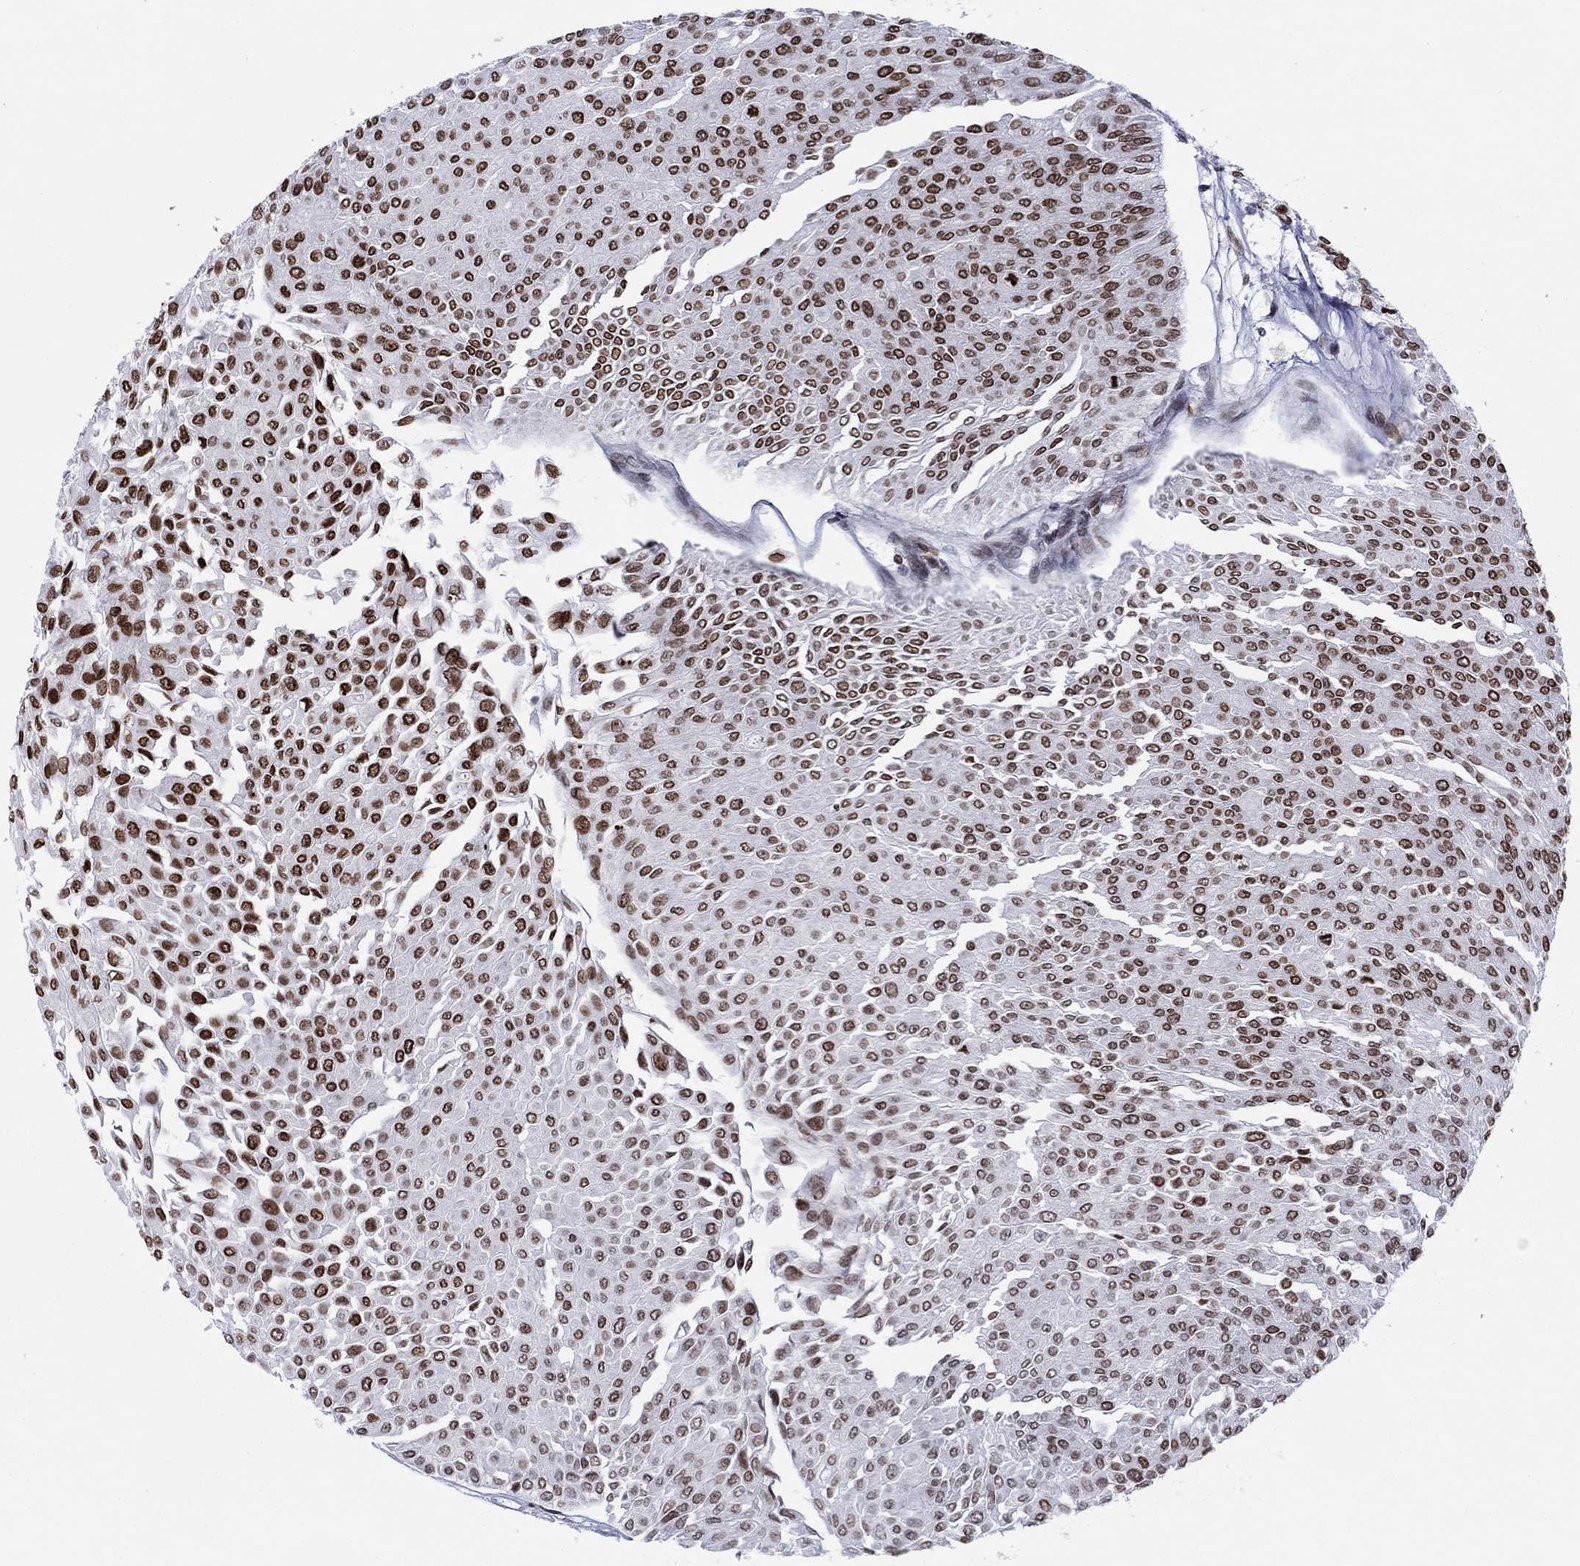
{"staining": {"intensity": "strong", "quantity": "25%-75%", "location": "nuclear"}, "tissue": "urothelial cancer", "cell_type": "Tumor cells", "image_type": "cancer", "snomed": [{"axis": "morphology", "description": "Urothelial carcinoma, Low grade"}, {"axis": "topography", "description": "Urinary bladder"}], "caption": "IHC histopathology image of neoplastic tissue: human urothelial cancer stained using immunohistochemistry (IHC) shows high levels of strong protein expression localized specifically in the nuclear of tumor cells, appearing as a nuclear brown color.", "gene": "HMGA1", "patient": {"sex": "male", "age": 67}}